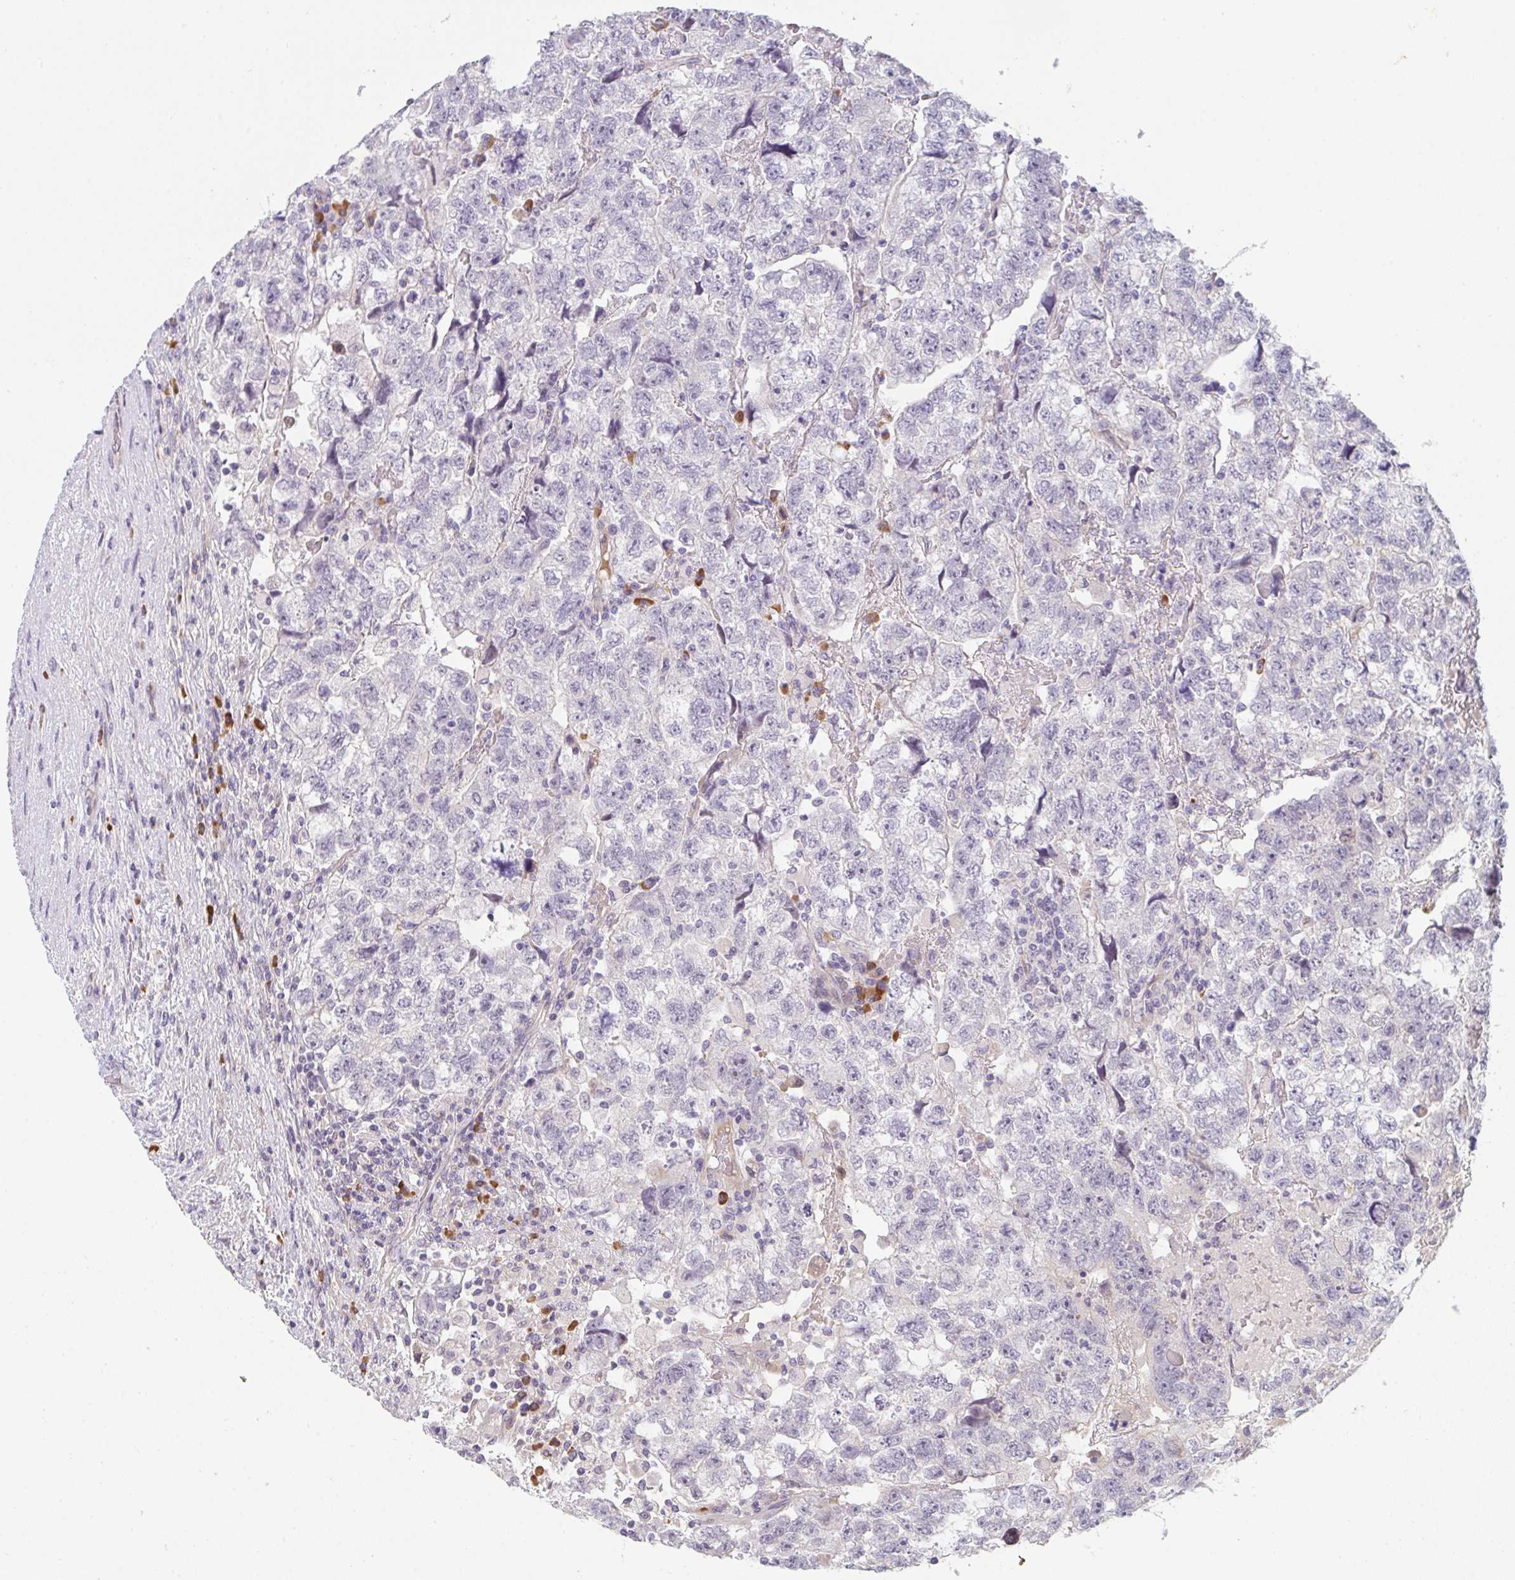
{"staining": {"intensity": "negative", "quantity": "none", "location": "none"}, "tissue": "testis cancer", "cell_type": "Tumor cells", "image_type": "cancer", "snomed": [{"axis": "morphology", "description": "Normal tissue, NOS"}, {"axis": "morphology", "description": "Carcinoma, Embryonal, NOS"}, {"axis": "topography", "description": "Testis"}], "caption": "A histopathology image of human testis cancer (embryonal carcinoma) is negative for staining in tumor cells.", "gene": "TNFRSF10A", "patient": {"sex": "male", "age": 36}}